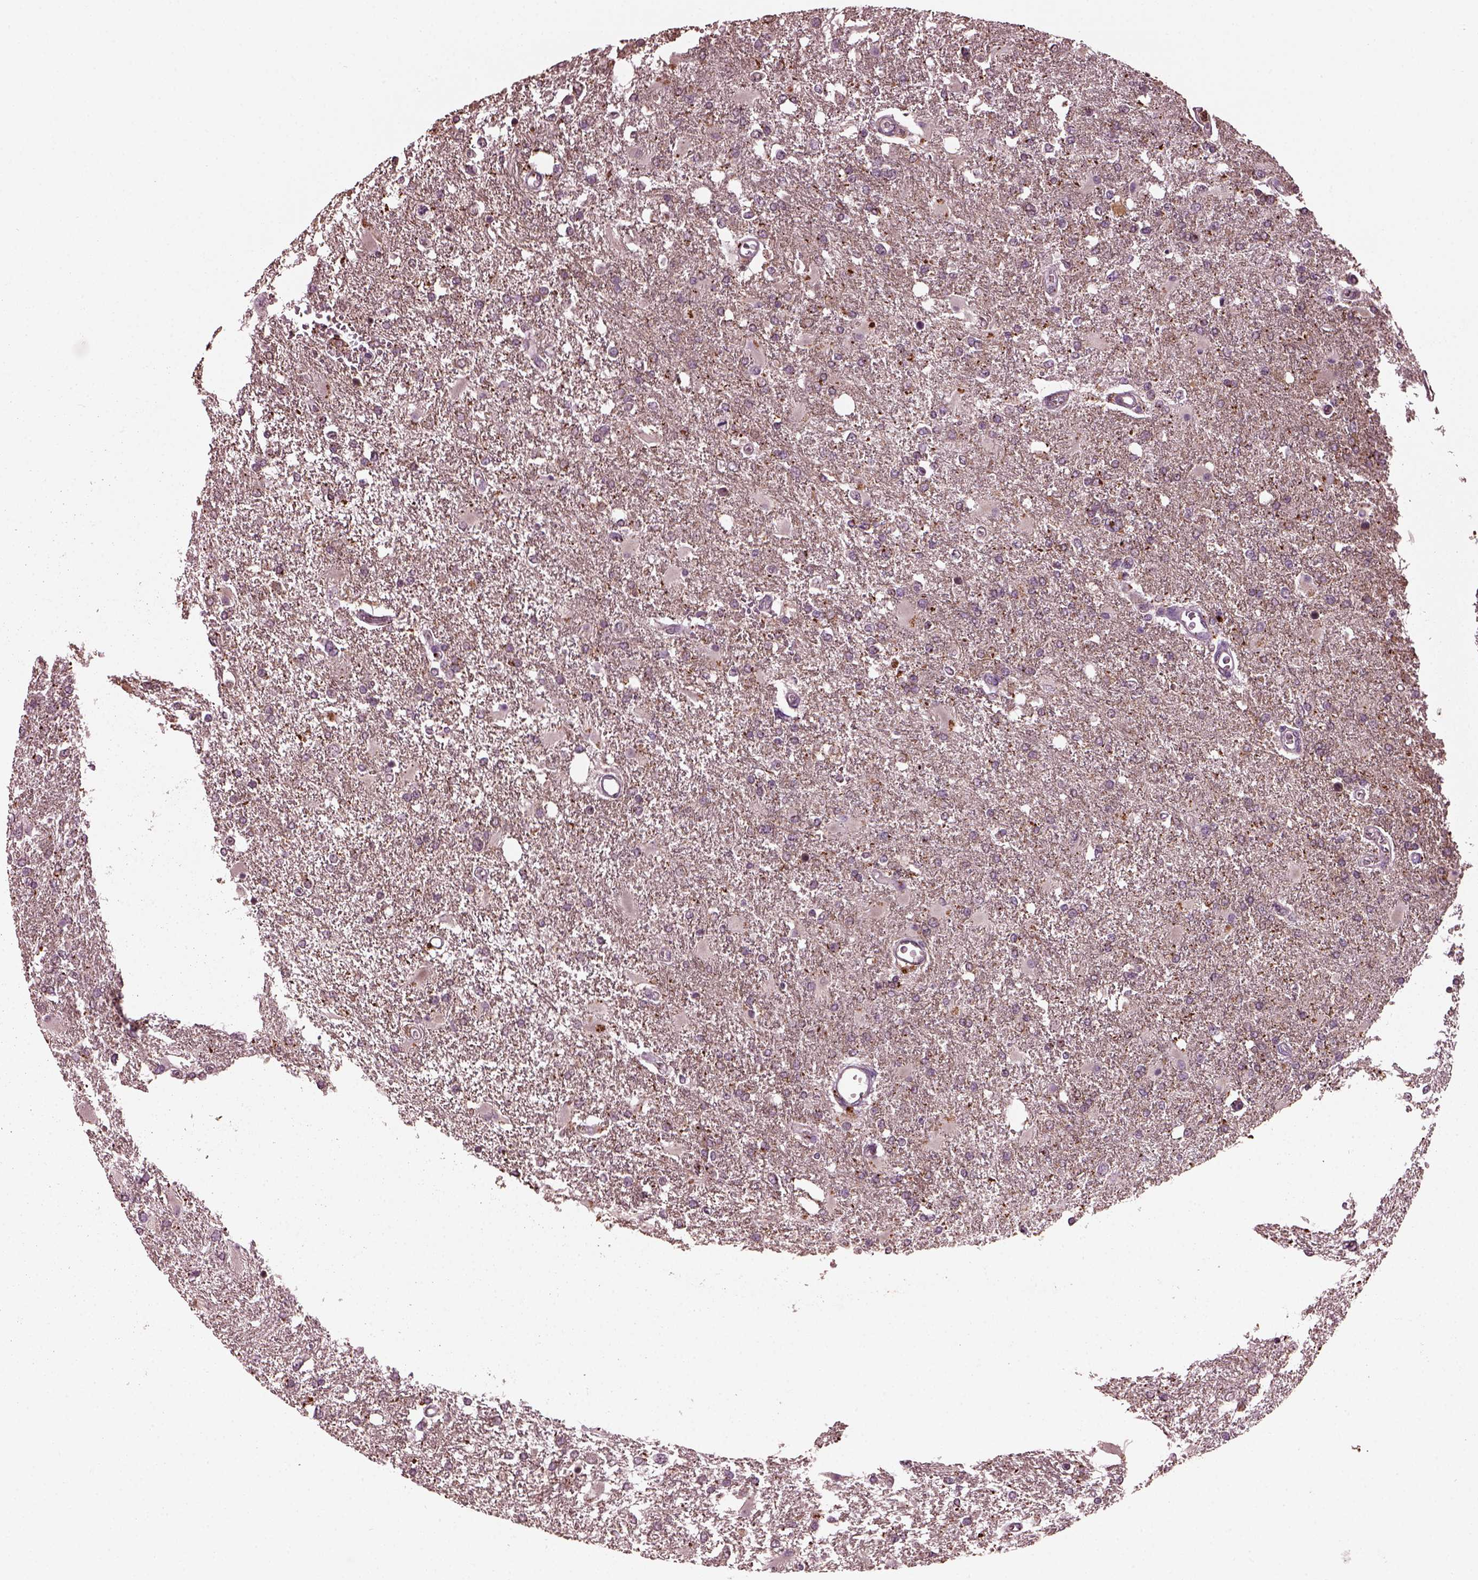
{"staining": {"intensity": "negative", "quantity": "none", "location": "none"}, "tissue": "glioma", "cell_type": "Tumor cells", "image_type": "cancer", "snomed": [{"axis": "morphology", "description": "Glioma, malignant, High grade"}, {"axis": "topography", "description": "Cerebral cortex"}], "caption": "Tumor cells are negative for protein expression in human malignant glioma (high-grade).", "gene": "RUFY3", "patient": {"sex": "male", "age": 79}}